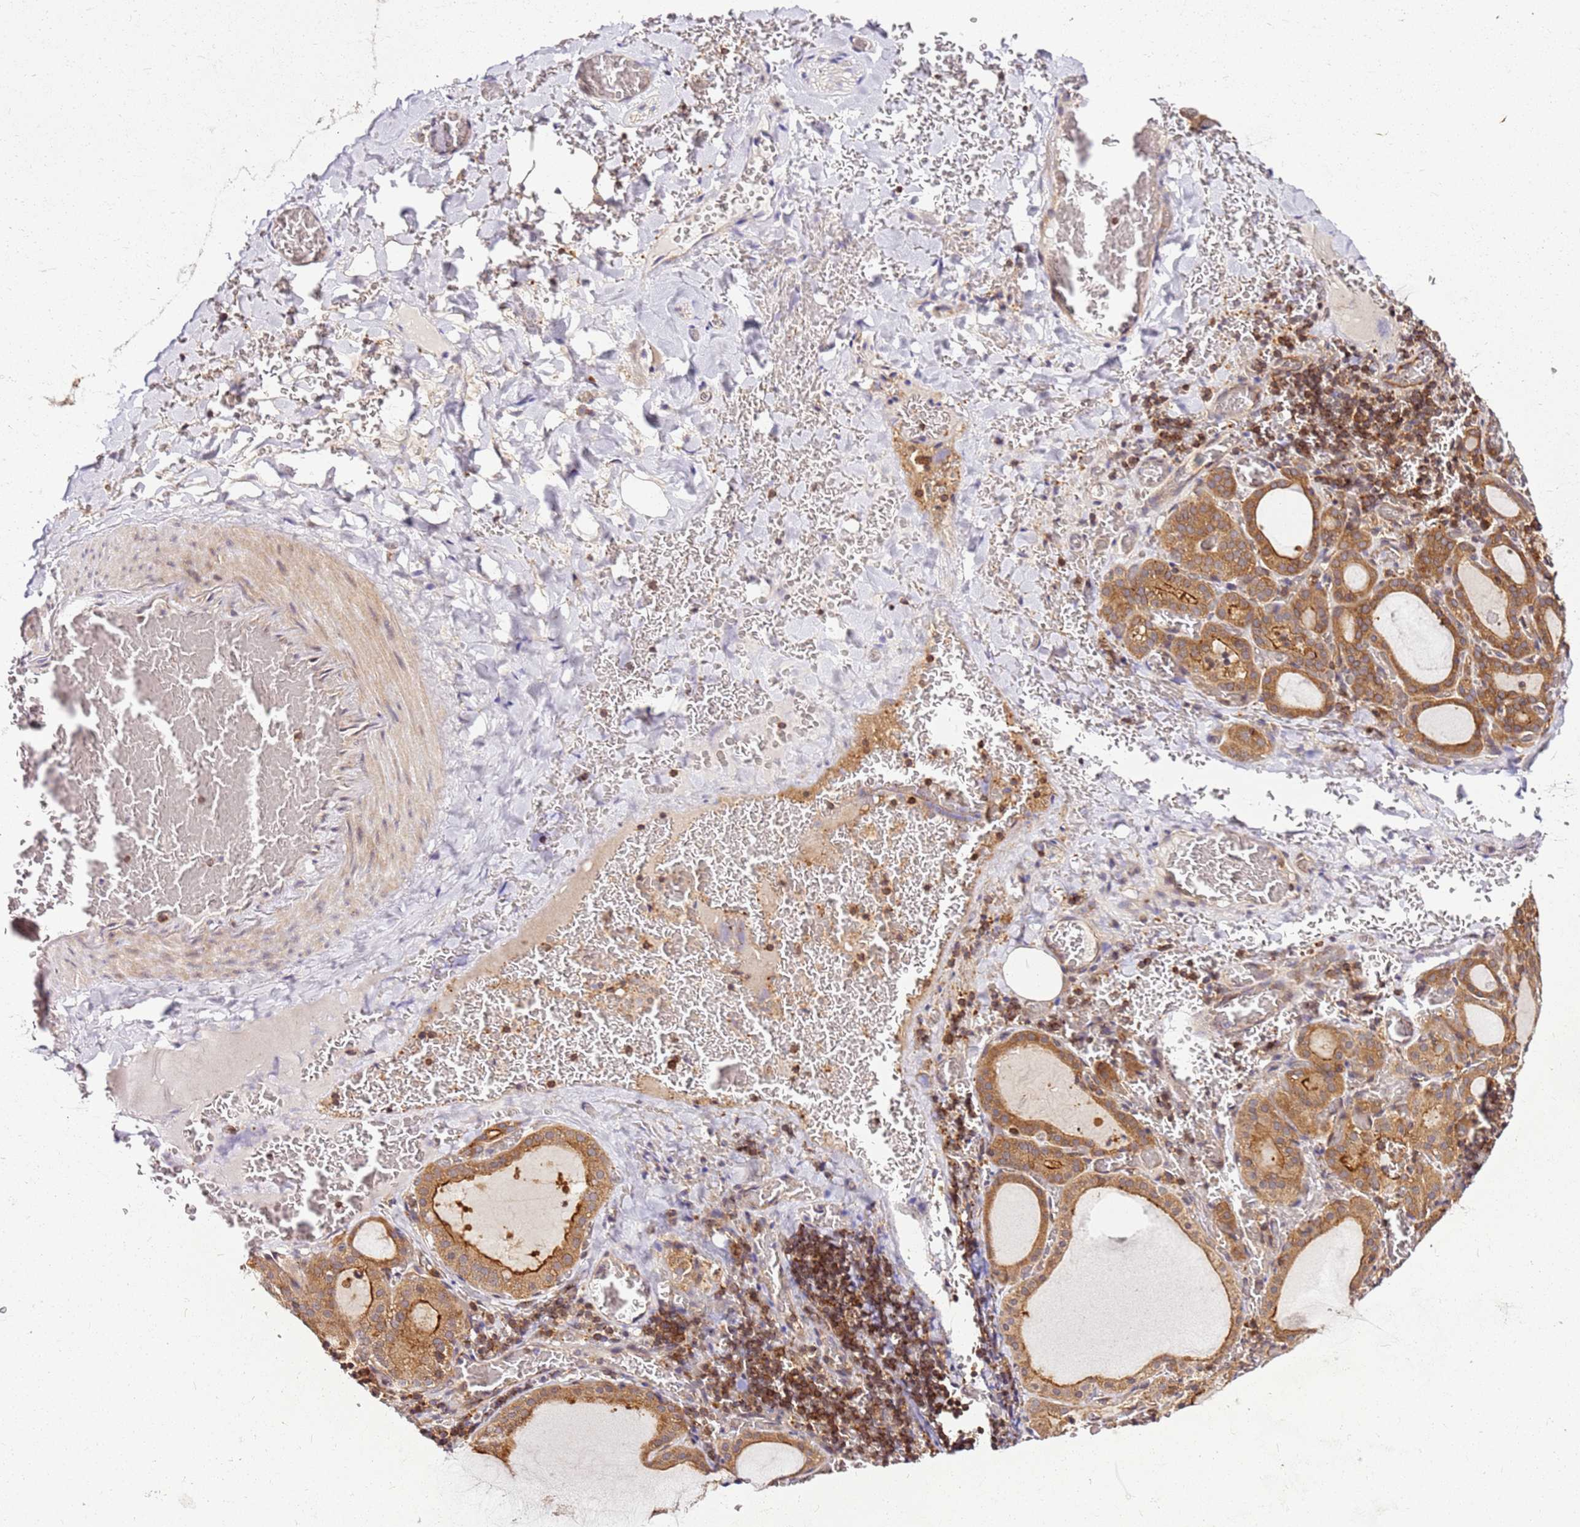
{"staining": {"intensity": "moderate", "quantity": ">75%", "location": "cytoplasmic/membranous"}, "tissue": "thyroid gland", "cell_type": "Glandular cells", "image_type": "normal", "snomed": [{"axis": "morphology", "description": "Normal tissue, NOS"}, {"axis": "topography", "description": "Thyroid gland"}], "caption": "Thyroid gland stained for a protein displays moderate cytoplasmic/membranous positivity in glandular cells. (DAB = brown stain, brightfield microscopy at high magnification).", "gene": "PIH1D1", "patient": {"sex": "female", "age": 39}}